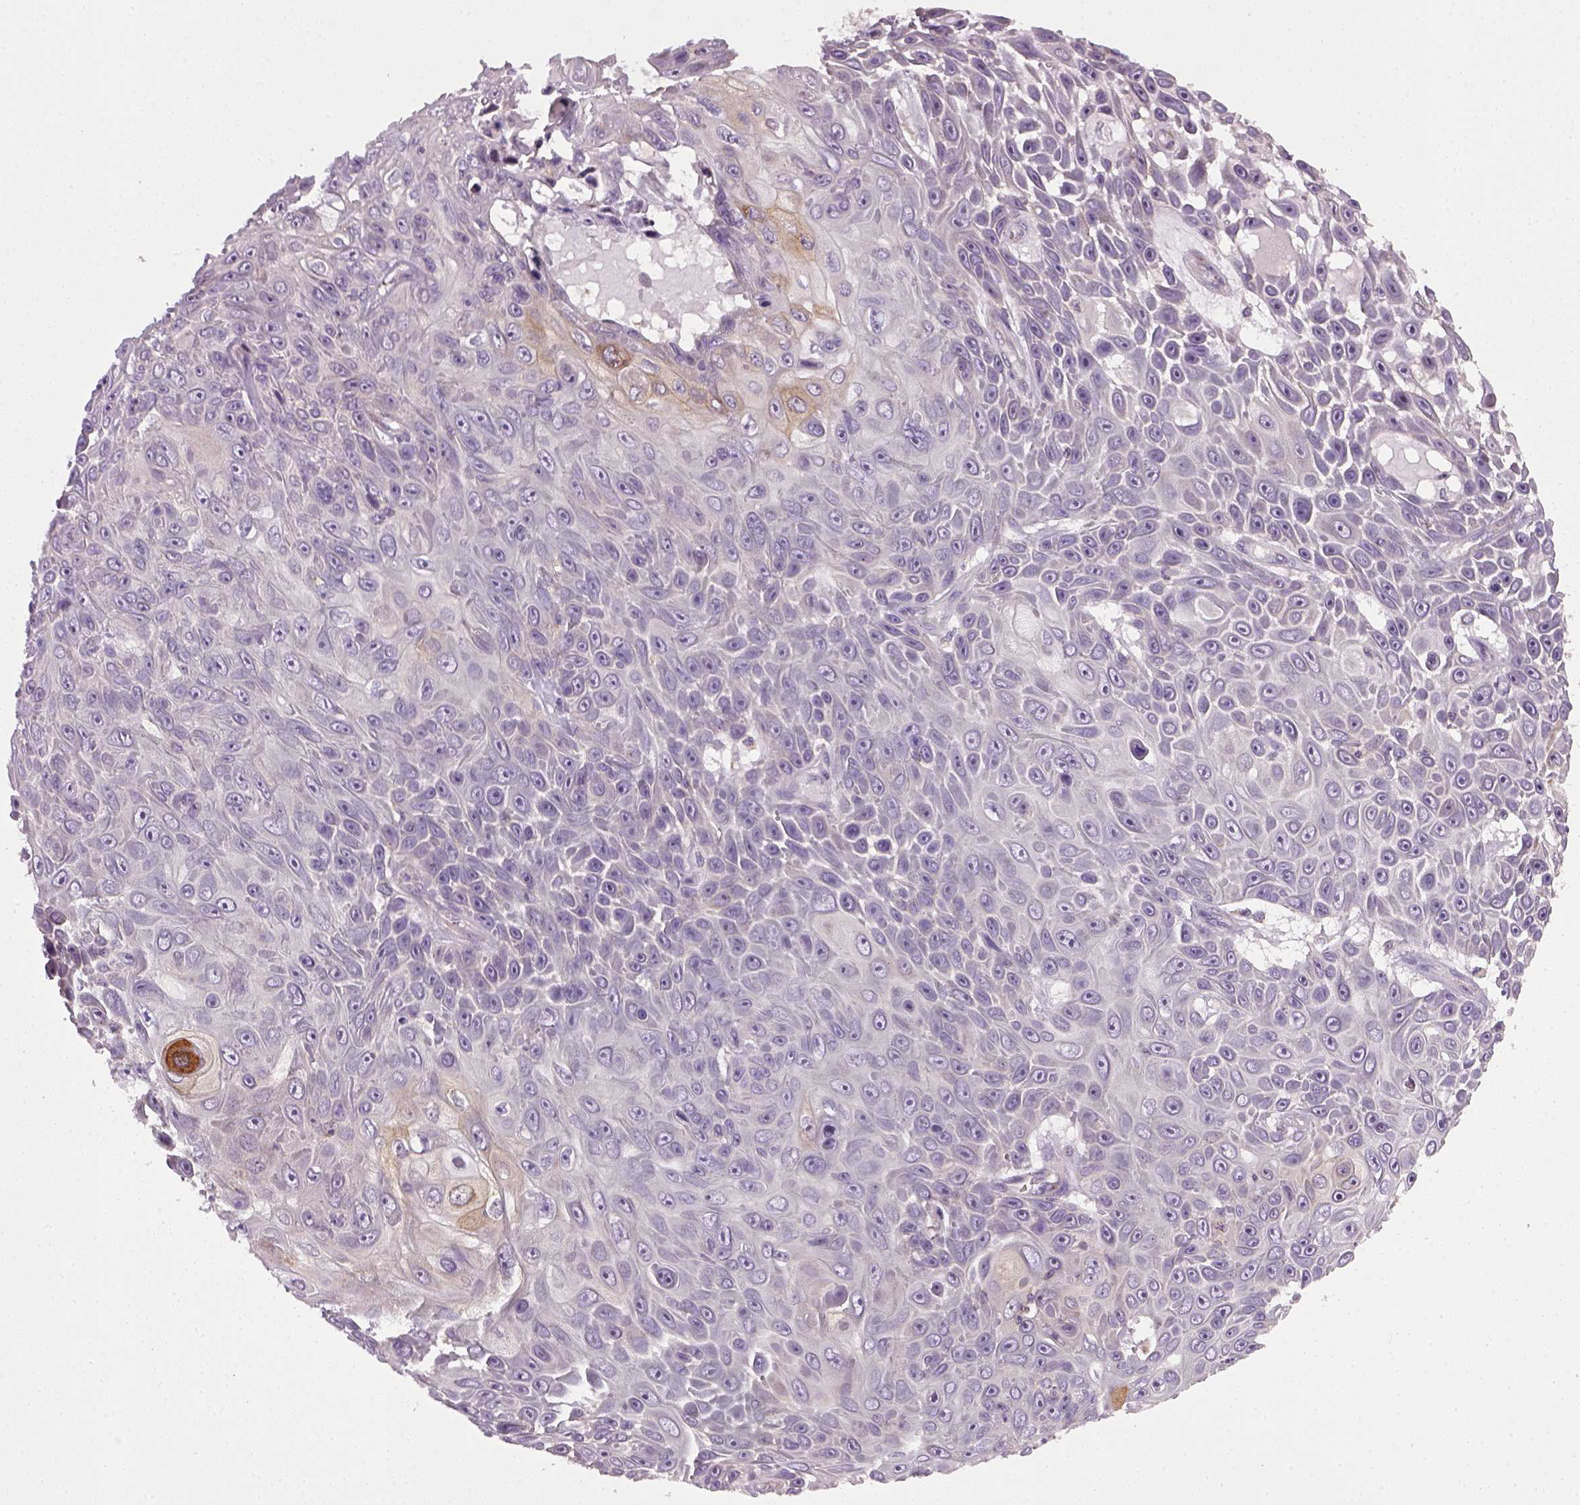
{"staining": {"intensity": "negative", "quantity": "none", "location": "none"}, "tissue": "skin cancer", "cell_type": "Tumor cells", "image_type": "cancer", "snomed": [{"axis": "morphology", "description": "Squamous cell carcinoma, NOS"}, {"axis": "topography", "description": "Skin"}], "caption": "Immunohistochemistry (IHC) of human skin squamous cell carcinoma displays no staining in tumor cells. Brightfield microscopy of IHC stained with DAB (3,3'-diaminobenzidine) (brown) and hematoxylin (blue), captured at high magnification.", "gene": "TPRG1", "patient": {"sex": "male", "age": 82}}